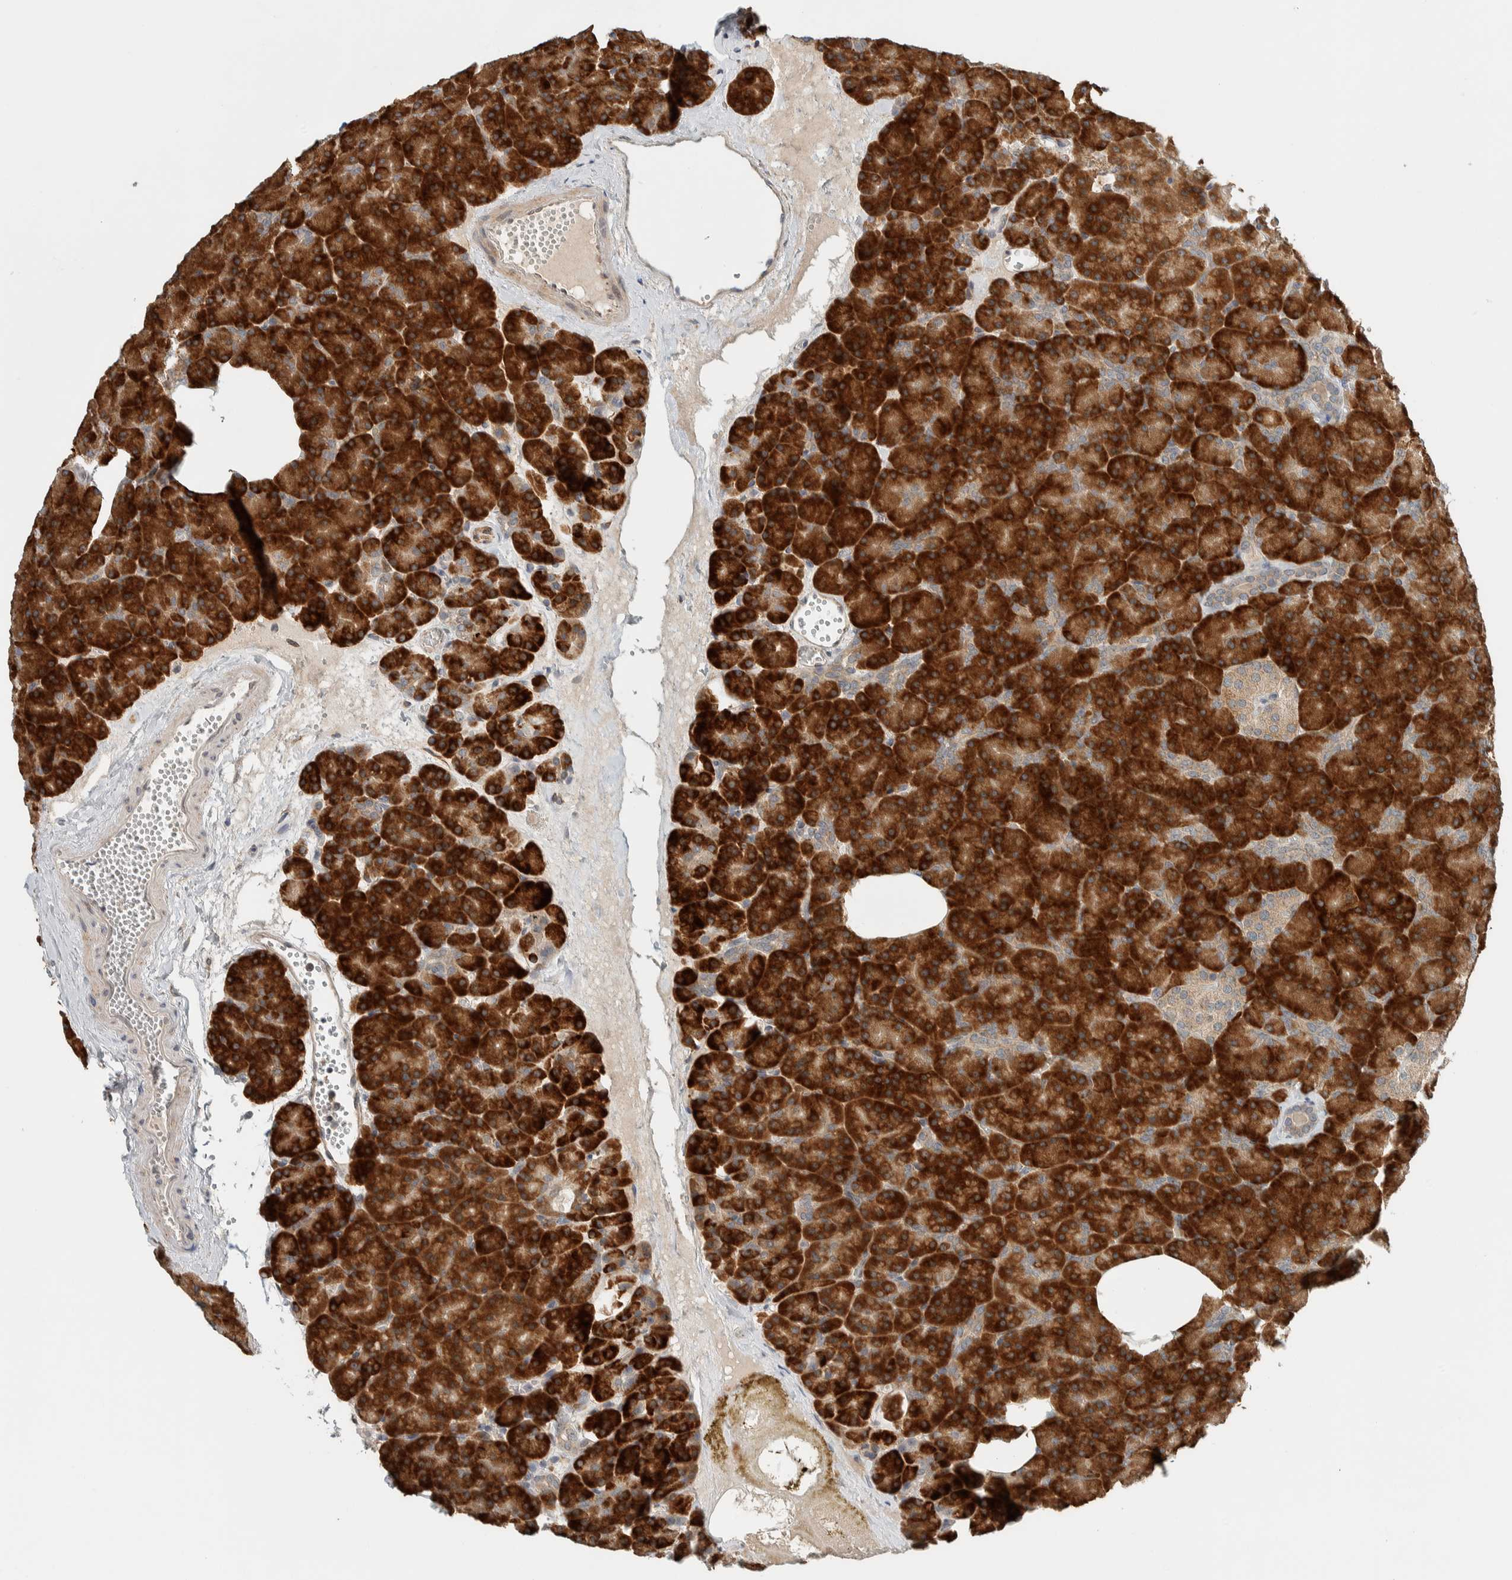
{"staining": {"intensity": "strong", "quantity": ">75%", "location": "cytoplasmic/membranous"}, "tissue": "pancreas", "cell_type": "Exocrine glandular cells", "image_type": "normal", "snomed": [{"axis": "morphology", "description": "Normal tissue, NOS"}, {"axis": "morphology", "description": "Carcinoid, malignant, NOS"}, {"axis": "topography", "description": "Pancreas"}], "caption": "Immunohistochemistry (IHC) (DAB (3,3'-diaminobenzidine)) staining of normal human pancreas reveals strong cytoplasmic/membranous protein positivity in approximately >75% of exocrine glandular cells.", "gene": "CTBP2", "patient": {"sex": "female", "age": 35}}